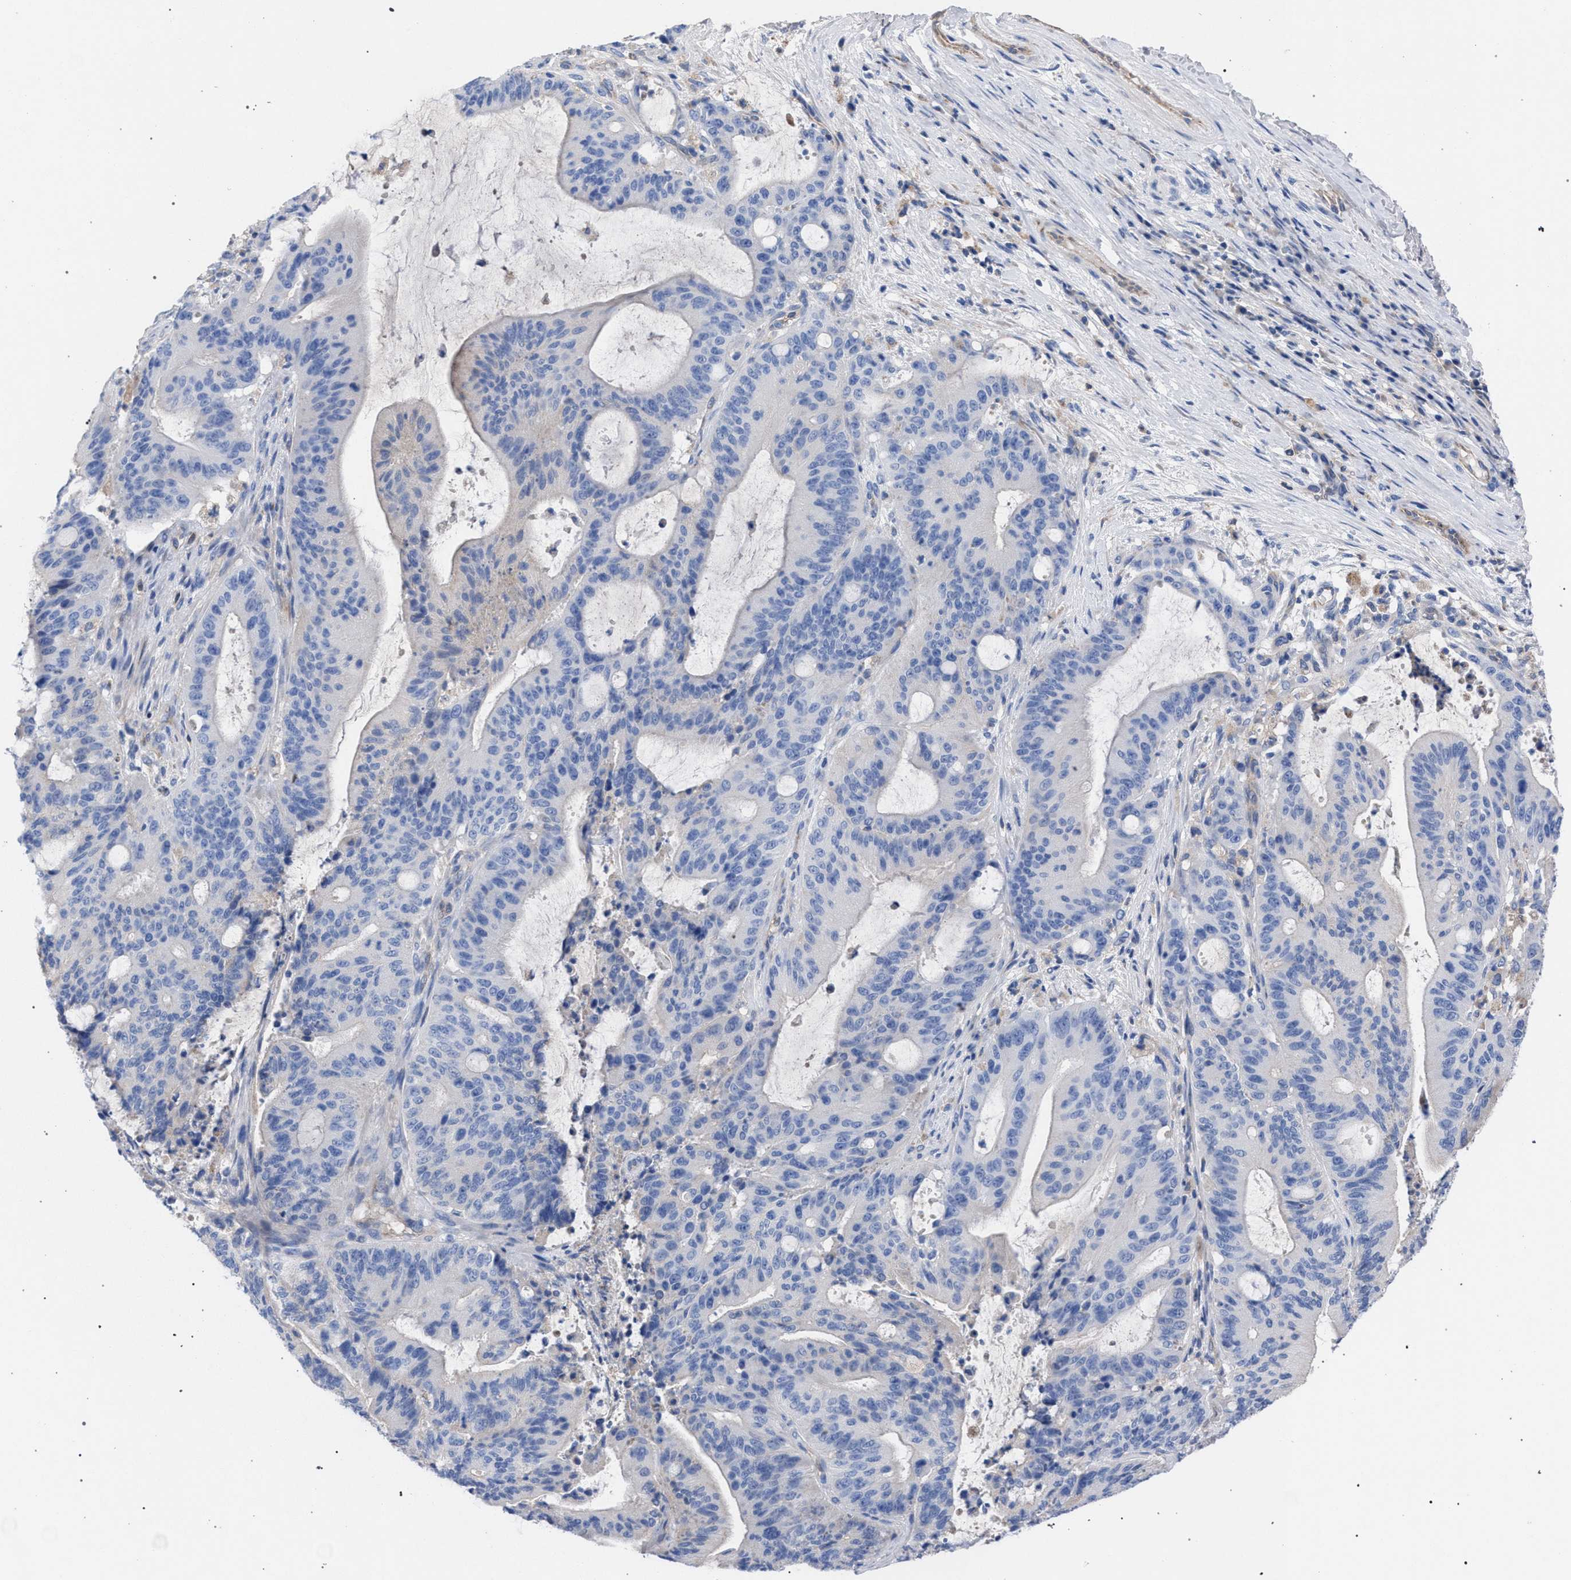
{"staining": {"intensity": "negative", "quantity": "none", "location": "none"}, "tissue": "liver cancer", "cell_type": "Tumor cells", "image_type": "cancer", "snomed": [{"axis": "morphology", "description": "Normal tissue, NOS"}, {"axis": "morphology", "description": "Cholangiocarcinoma"}, {"axis": "topography", "description": "Liver"}, {"axis": "topography", "description": "Peripheral nerve tissue"}], "caption": "Cholangiocarcinoma (liver) was stained to show a protein in brown. There is no significant staining in tumor cells. (DAB immunohistochemistry (IHC) visualized using brightfield microscopy, high magnification).", "gene": "GMPR", "patient": {"sex": "female", "age": 73}}